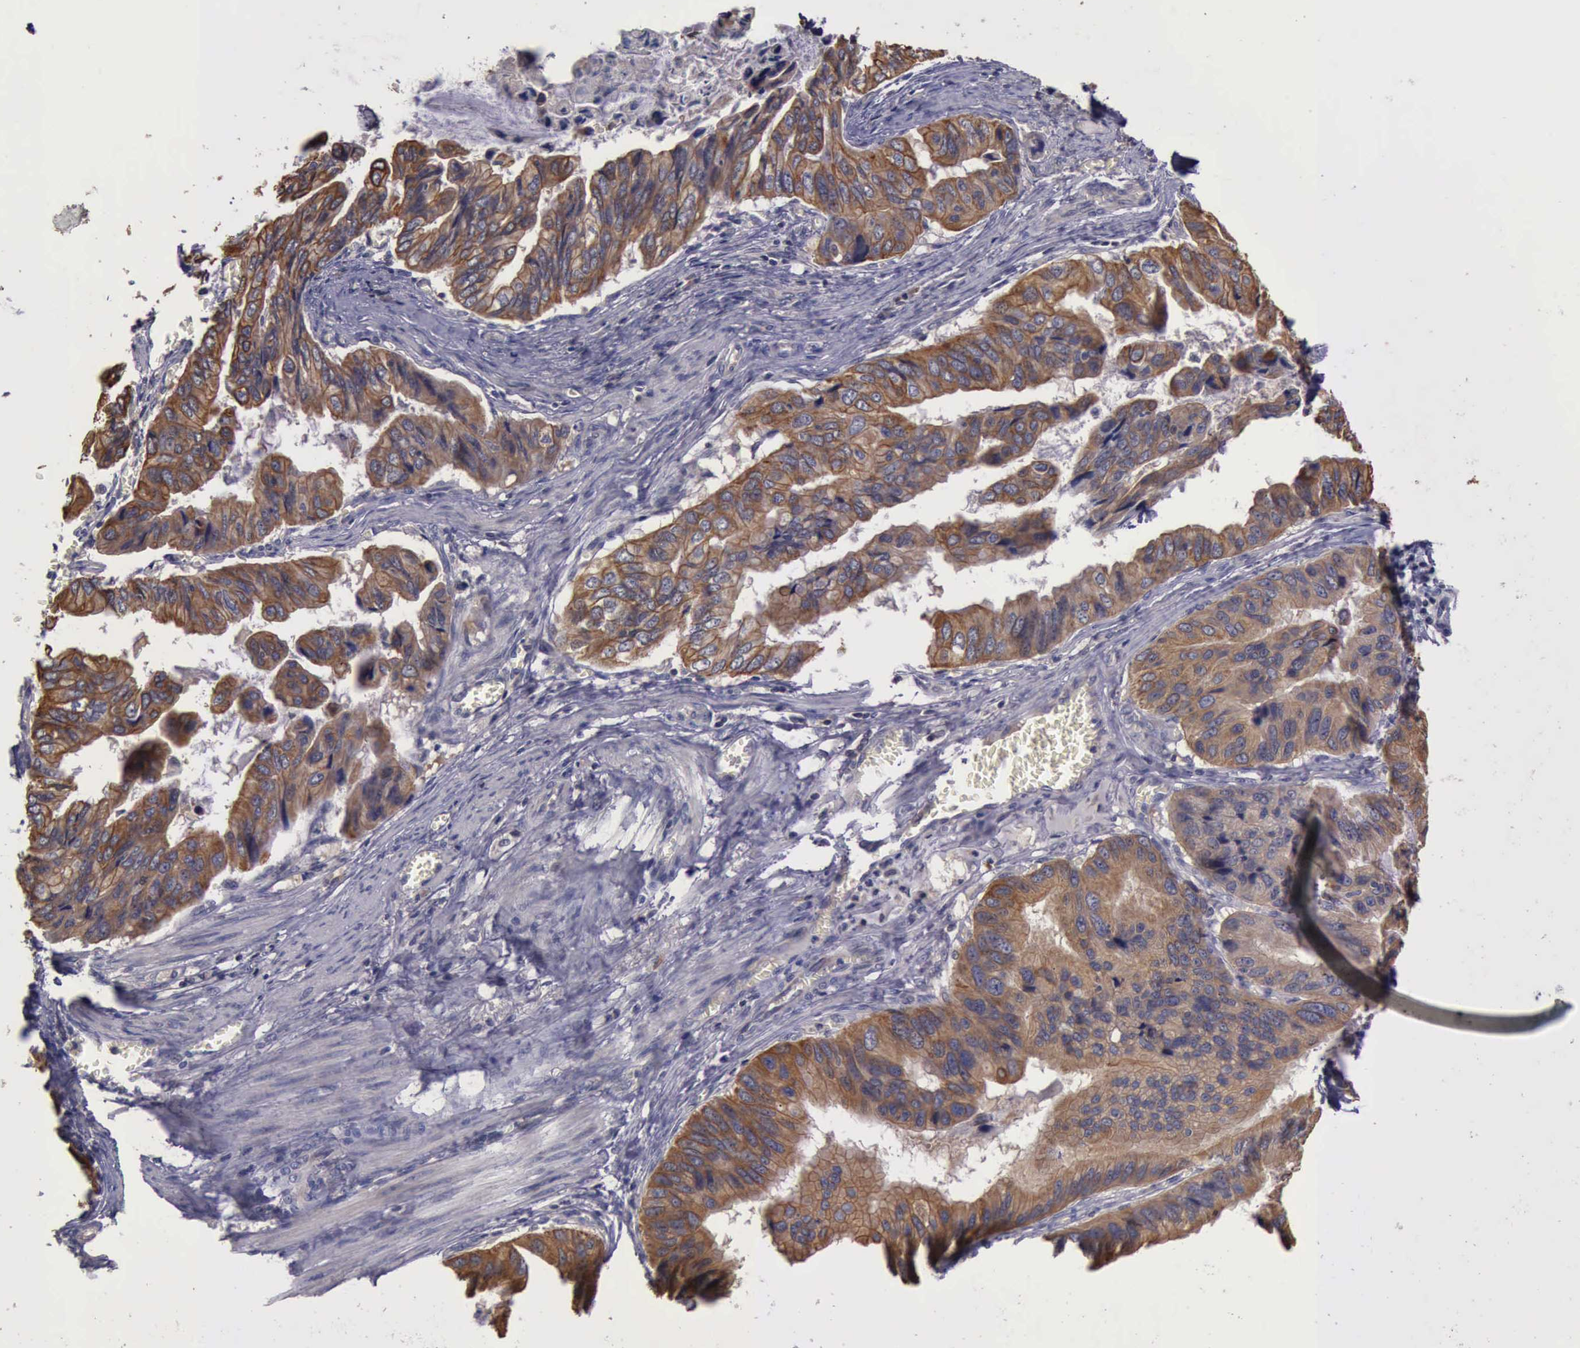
{"staining": {"intensity": "weak", "quantity": ">75%", "location": "cytoplasmic/membranous"}, "tissue": "stomach cancer", "cell_type": "Tumor cells", "image_type": "cancer", "snomed": [{"axis": "morphology", "description": "Adenocarcinoma, NOS"}, {"axis": "topography", "description": "Stomach, upper"}], "caption": "Stomach adenocarcinoma tissue demonstrates weak cytoplasmic/membranous expression in approximately >75% of tumor cells Using DAB (brown) and hematoxylin (blue) stains, captured at high magnification using brightfield microscopy.", "gene": "RAB39B", "patient": {"sex": "male", "age": 80}}